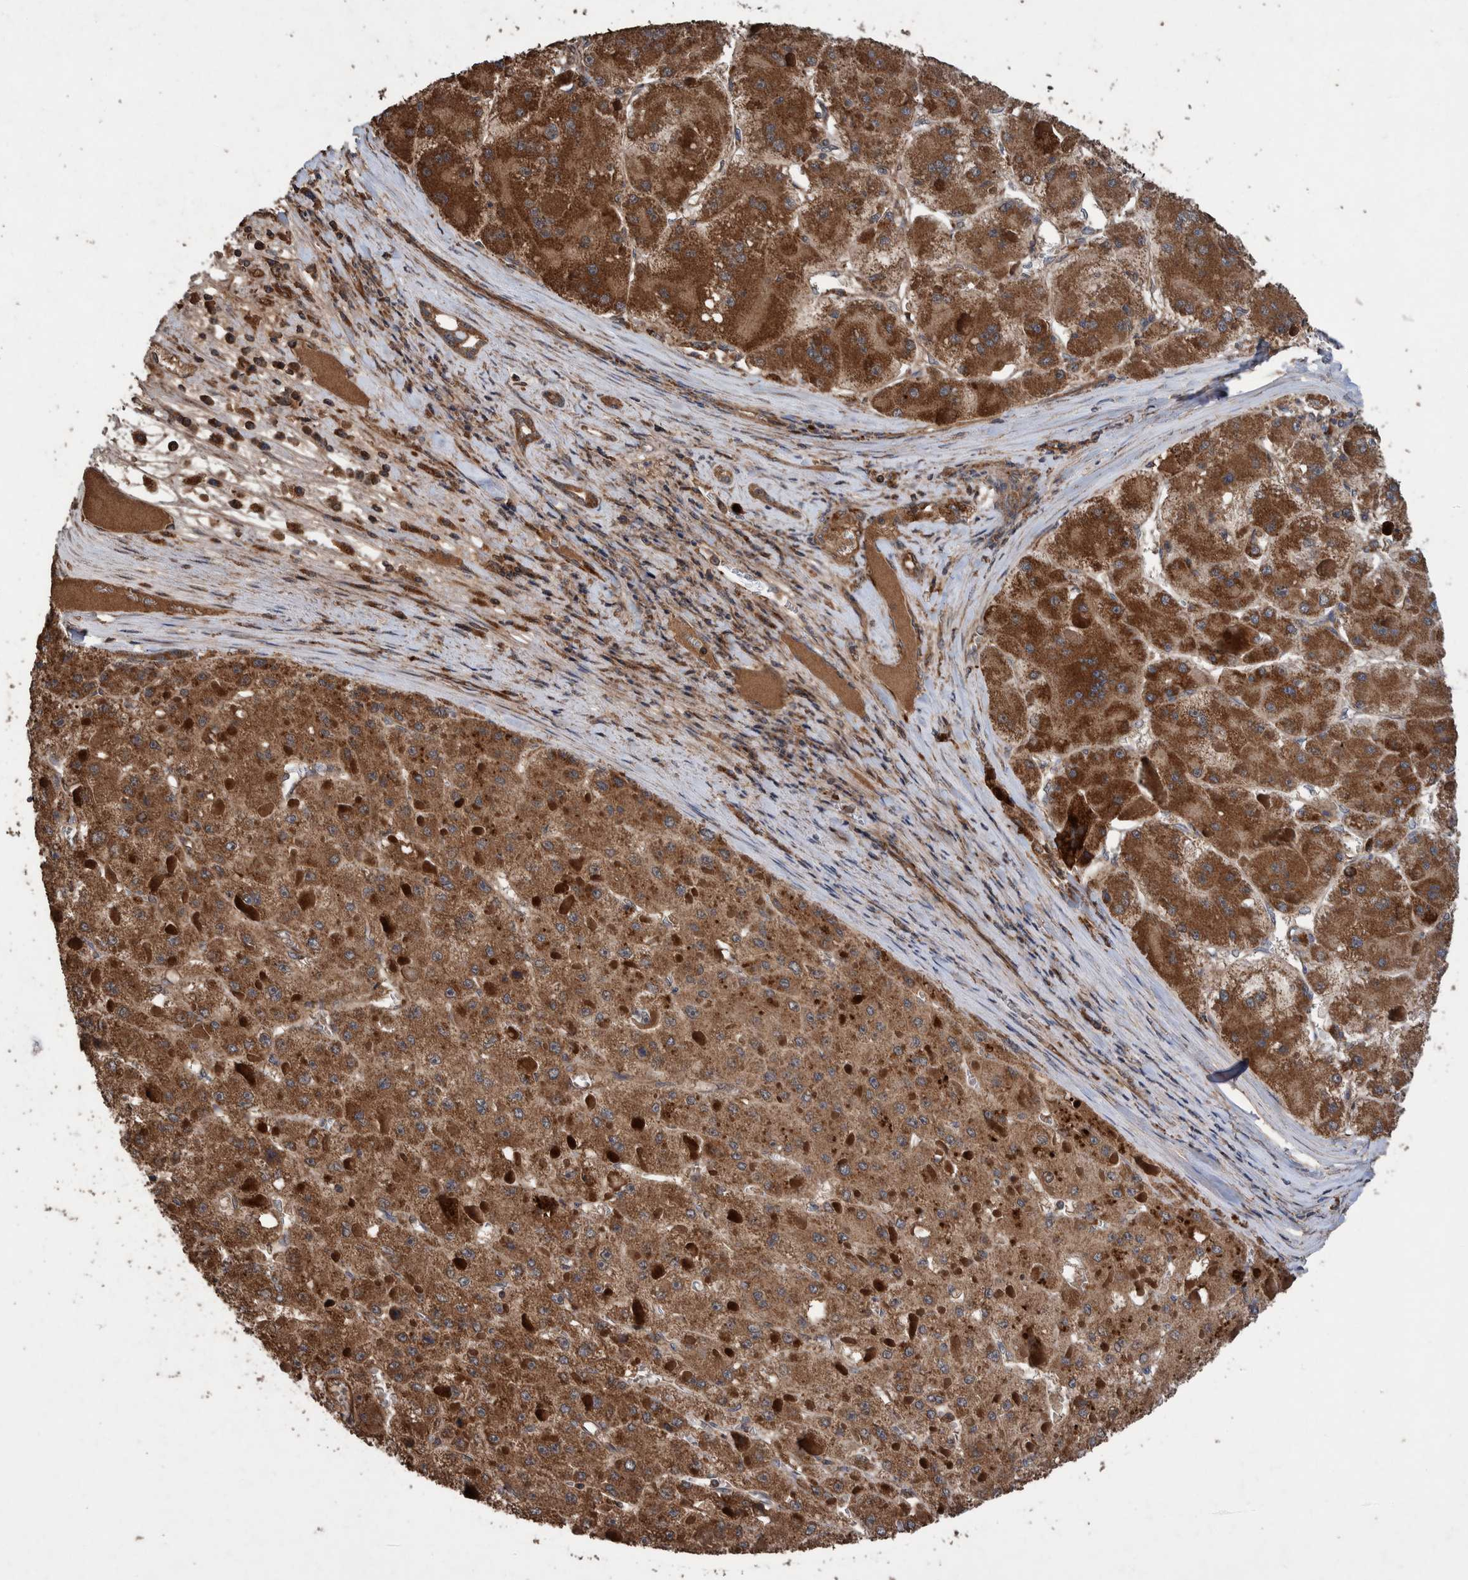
{"staining": {"intensity": "strong", "quantity": ">75%", "location": "cytoplasmic/membranous"}, "tissue": "liver cancer", "cell_type": "Tumor cells", "image_type": "cancer", "snomed": [{"axis": "morphology", "description": "Carcinoma, Hepatocellular, NOS"}, {"axis": "topography", "description": "Liver"}], "caption": "Immunohistochemical staining of human liver cancer (hepatocellular carcinoma) shows high levels of strong cytoplasmic/membranous staining in about >75% of tumor cells.", "gene": "TRIM16", "patient": {"sex": "female", "age": 73}}